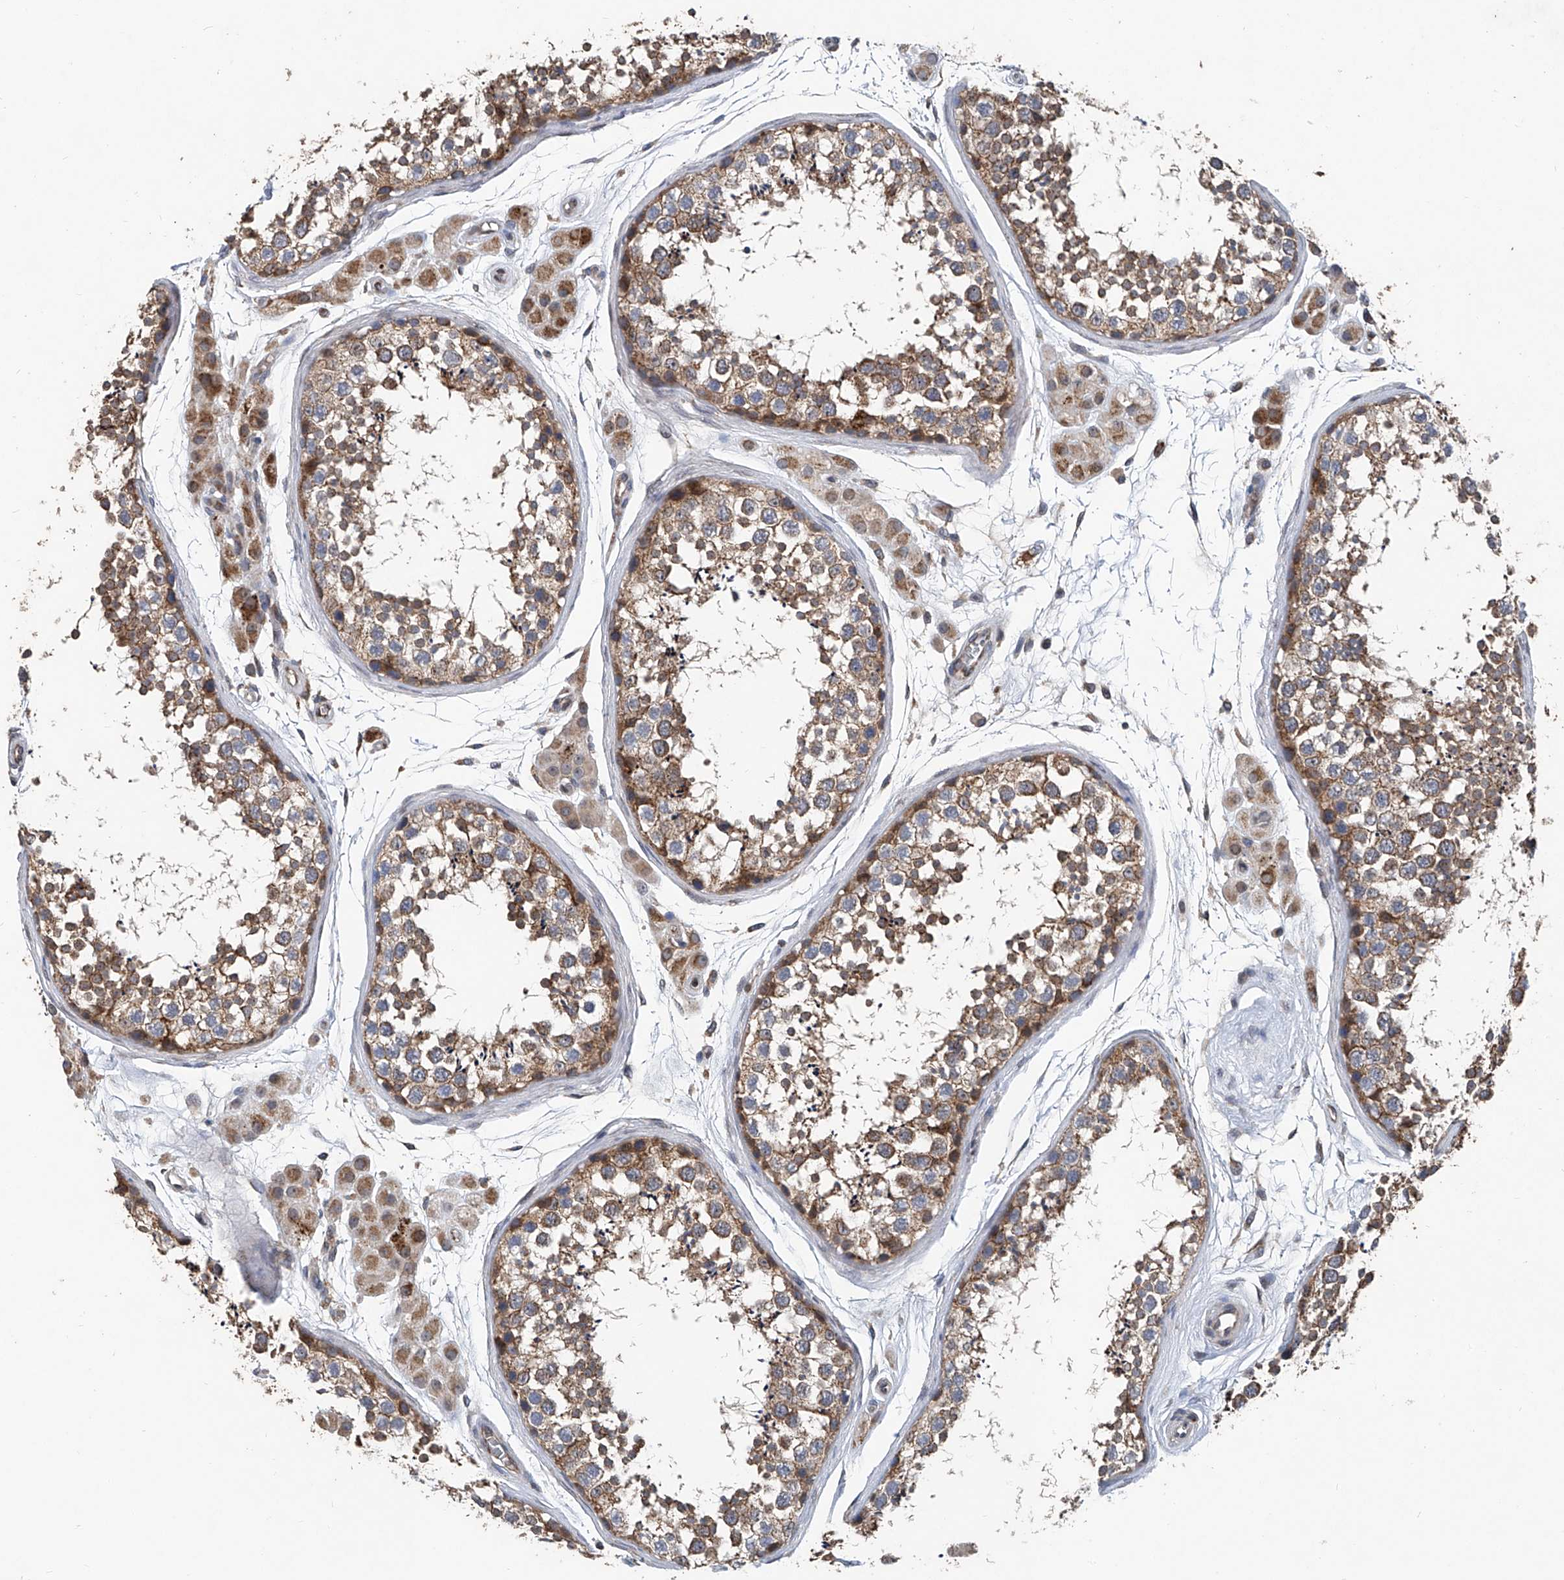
{"staining": {"intensity": "moderate", "quantity": ">75%", "location": "cytoplasmic/membranous"}, "tissue": "testis", "cell_type": "Cells in seminiferous ducts", "image_type": "normal", "snomed": [{"axis": "morphology", "description": "Normal tissue, NOS"}, {"axis": "topography", "description": "Testis"}], "caption": "Cells in seminiferous ducts exhibit medium levels of moderate cytoplasmic/membranous expression in about >75% of cells in unremarkable human testis.", "gene": "BCKDHB", "patient": {"sex": "male", "age": 56}}